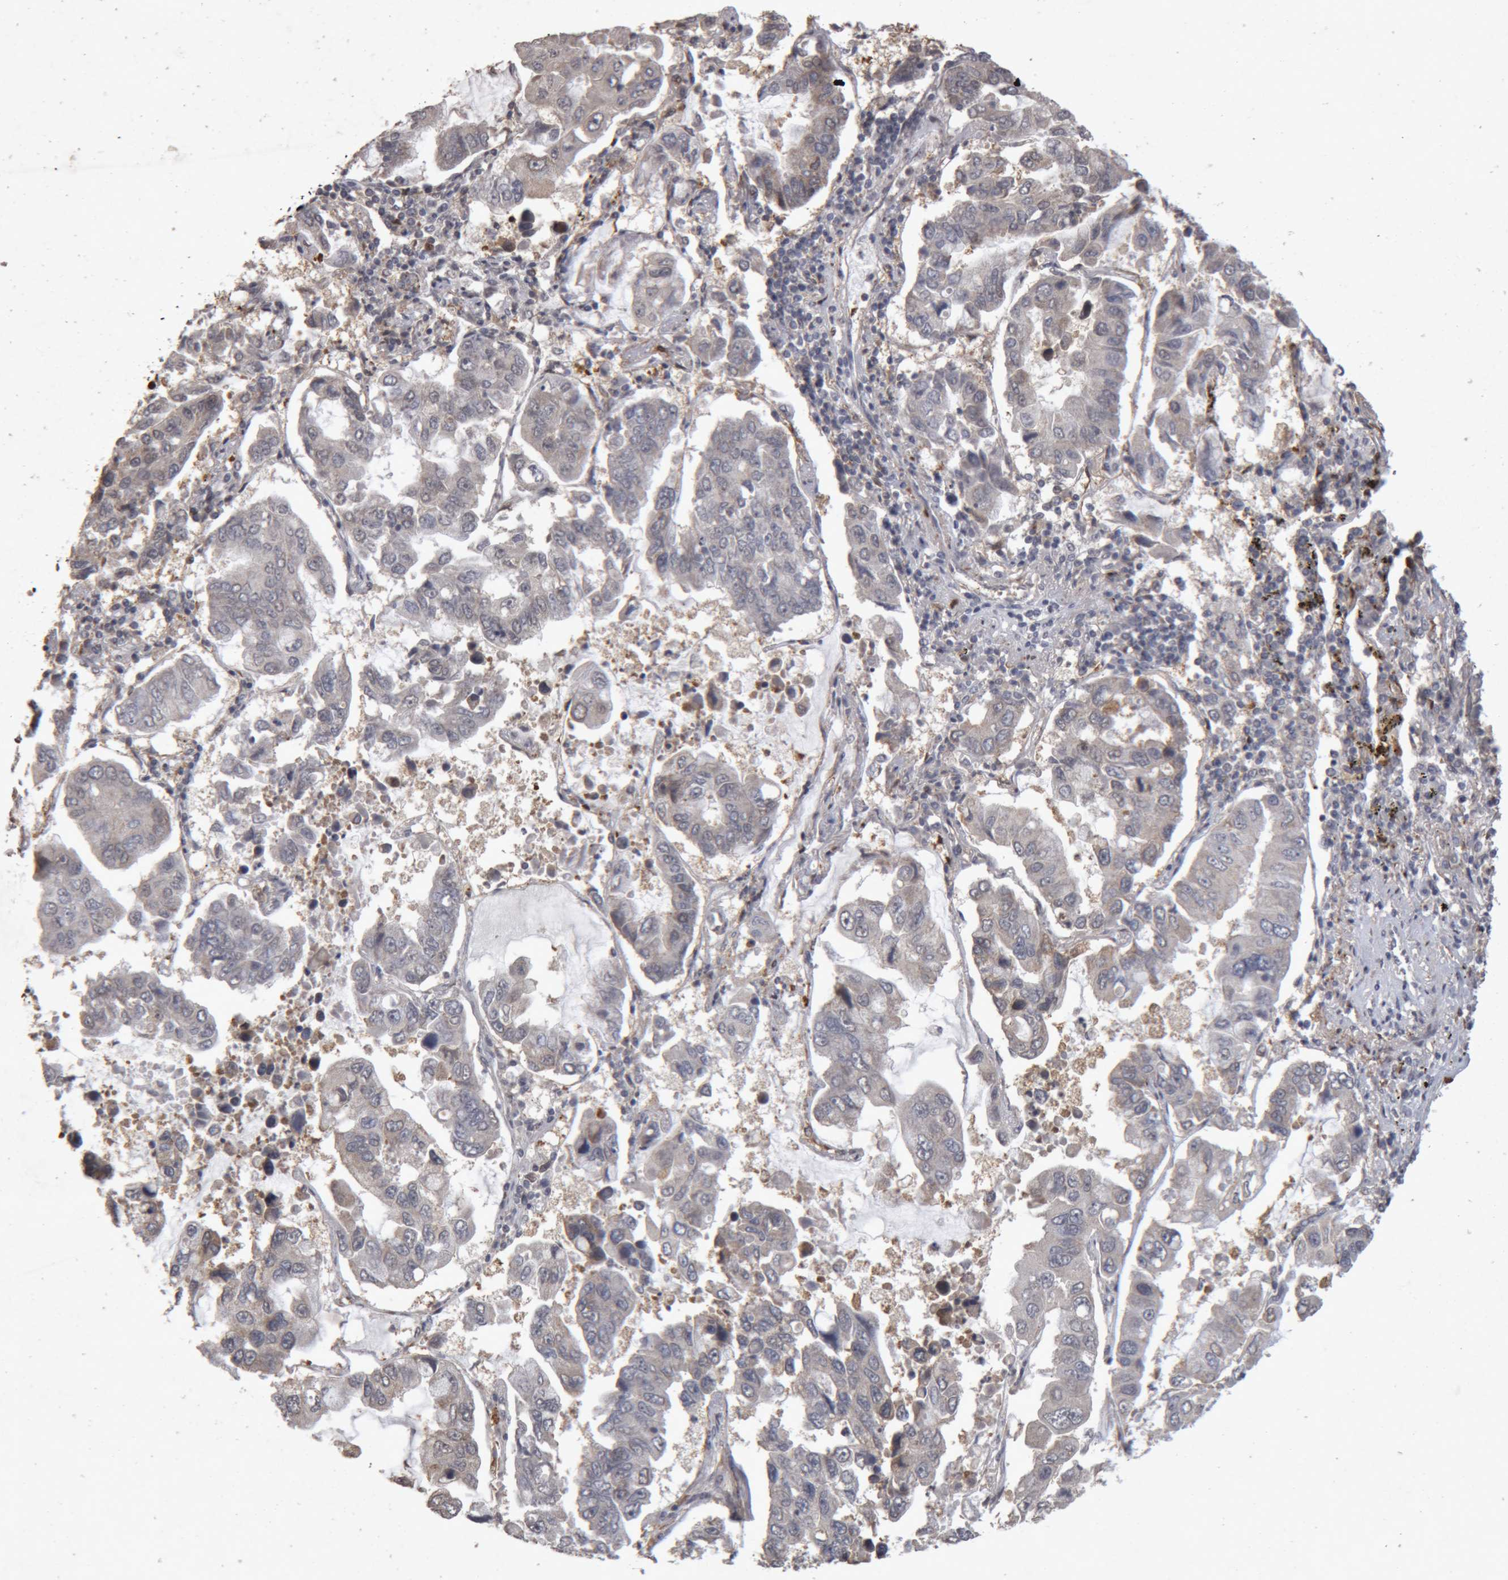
{"staining": {"intensity": "negative", "quantity": "none", "location": "none"}, "tissue": "lung cancer", "cell_type": "Tumor cells", "image_type": "cancer", "snomed": [{"axis": "morphology", "description": "Adenocarcinoma, NOS"}, {"axis": "topography", "description": "Lung"}], "caption": "Adenocarcinoma (lung) was stained to show a protein in brown. There is no significant staining in tumor cells.", "gene": "MEP1A", "patient": {"sex": "male", "age": 64}}